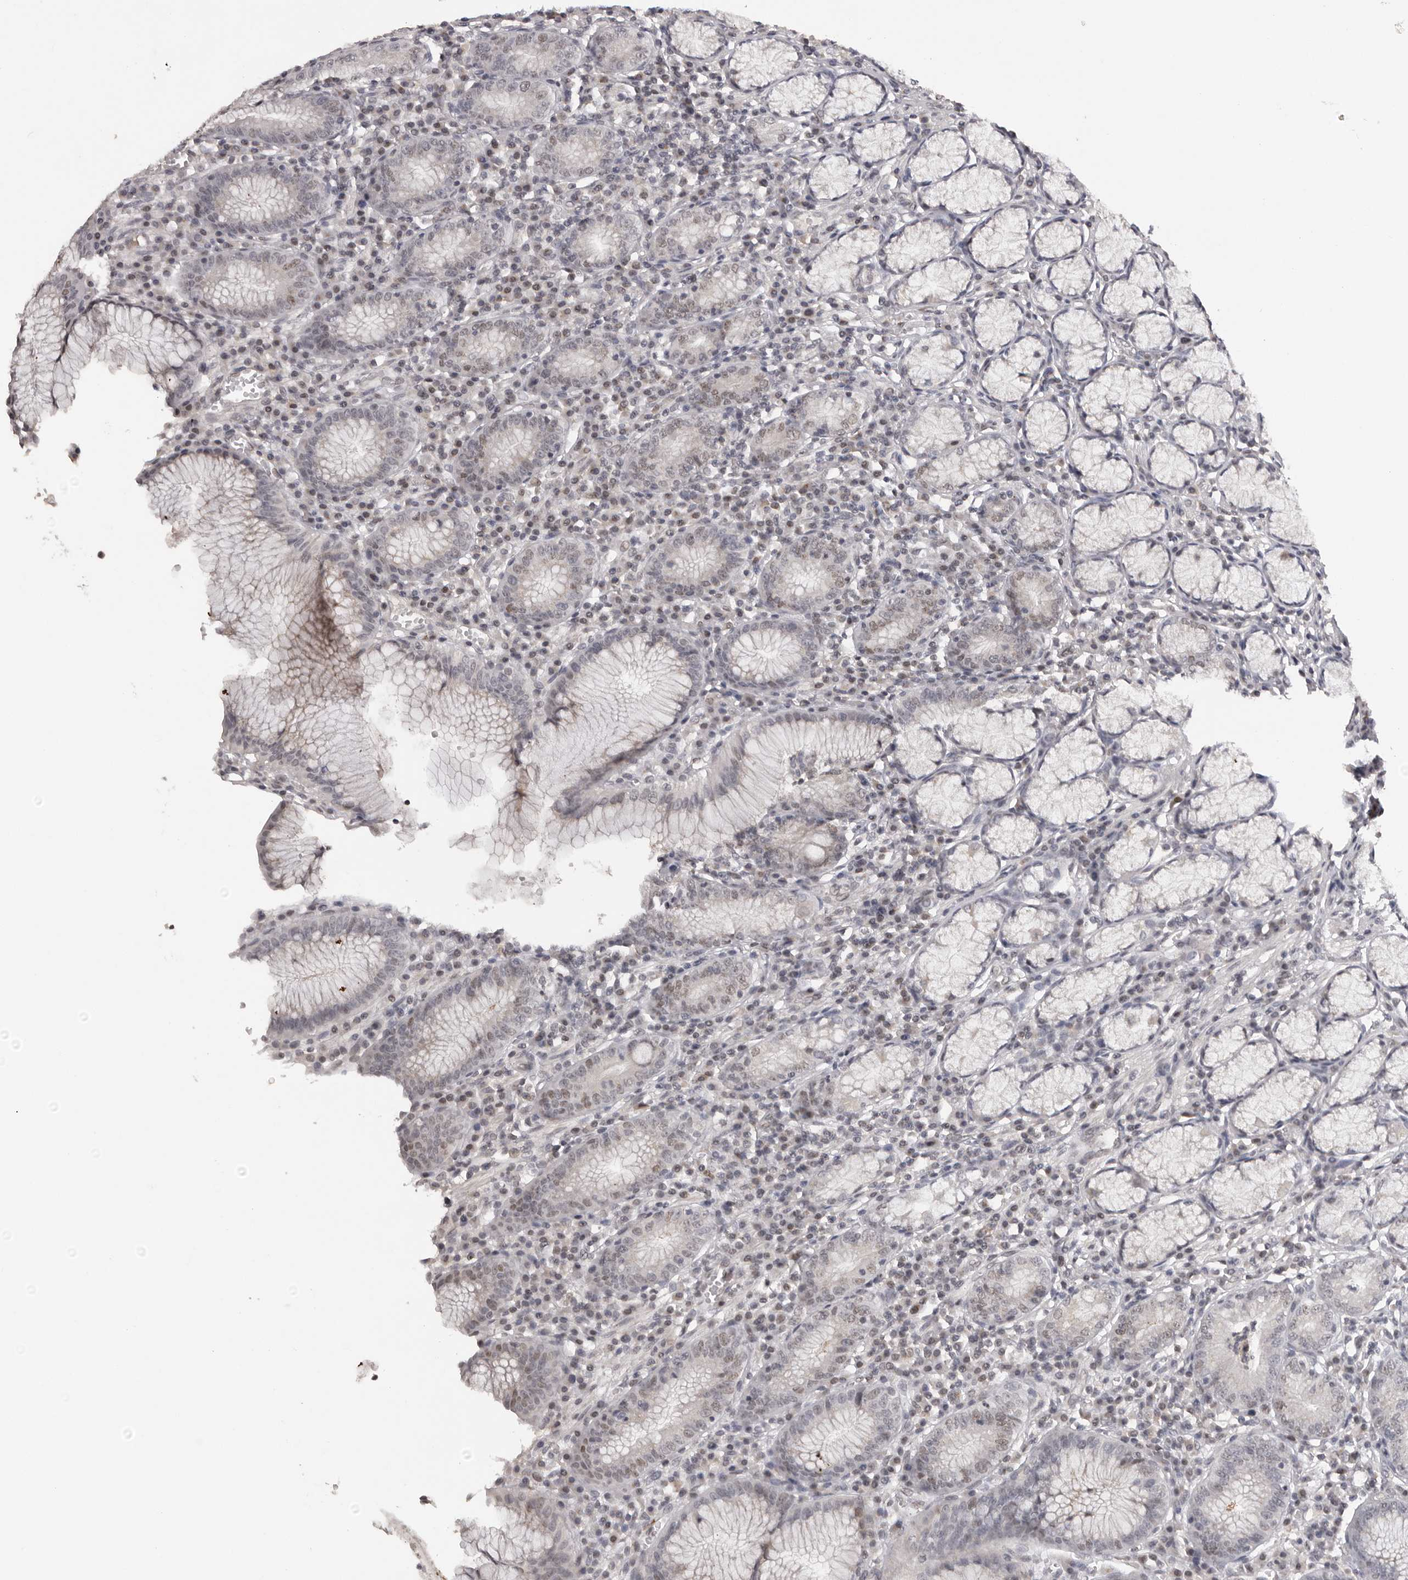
{"staining": {"intensity": "weak", "quantity": "<25%", "location": "nuclear"}, "tissue": "stomach", "cell_type": "Glandular cells", "image_type": "normal", "snomed": [{"axis": "morphology", "description": "Normal tissue, NOS"}, {"axis": "topography", "description": "Stomach"}], "caption": "Glandular cells show no significant protein expression in benign stomach. (Brightfield microscopy of DAB (3,3'-diaminobenzidine) immunohistochemistry at high magnification).", "gene": "SRCAP", "patient": {"sex": "male", "age": 55}}